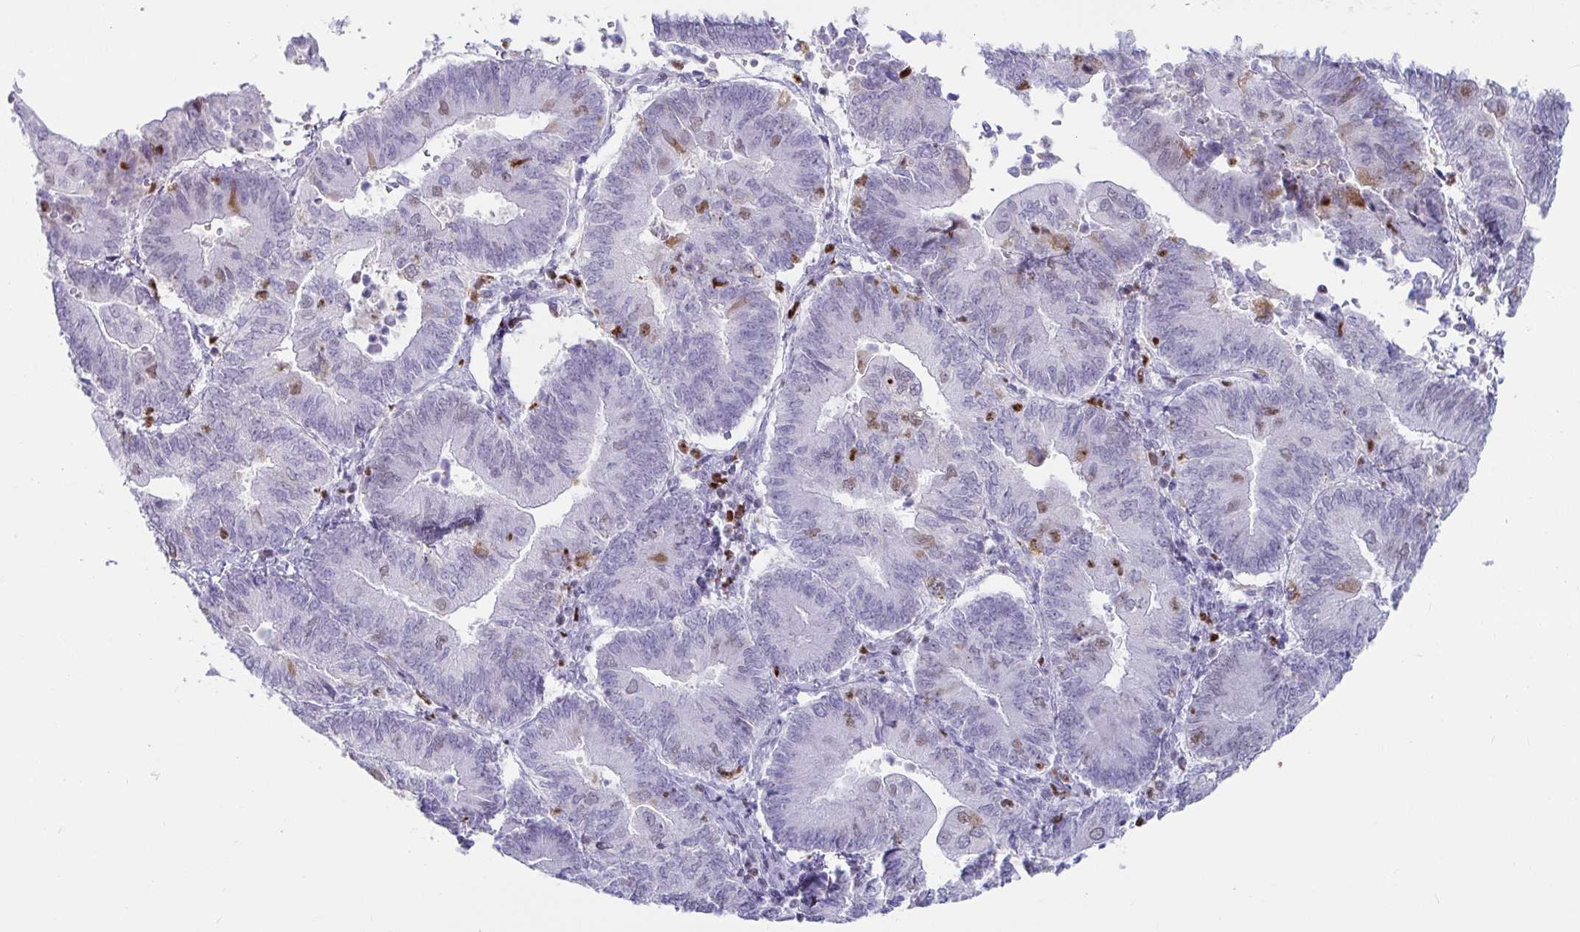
{"staining": {"intensity": "moderate", "quantity": "<25%", "location": "nuclear"}, "tissue": "endometrial cancer", "cell_type": "Tumor cells", "image_type": "cancer", "snomed": [{"axis": "morphology", "description": "Adenocarcinoma, NOS"}, {"axis": "topography", "description": "Endometrium"}], "caption": "Protein staining of endometrial cancer tissue demonstrates moderate nuclear staining in approximately <25% of tumor cells. (IHC, brightfield microscopy, high magnification).", "gene": "ZNF586", "patient": {"sex": "female", "age": 65}}